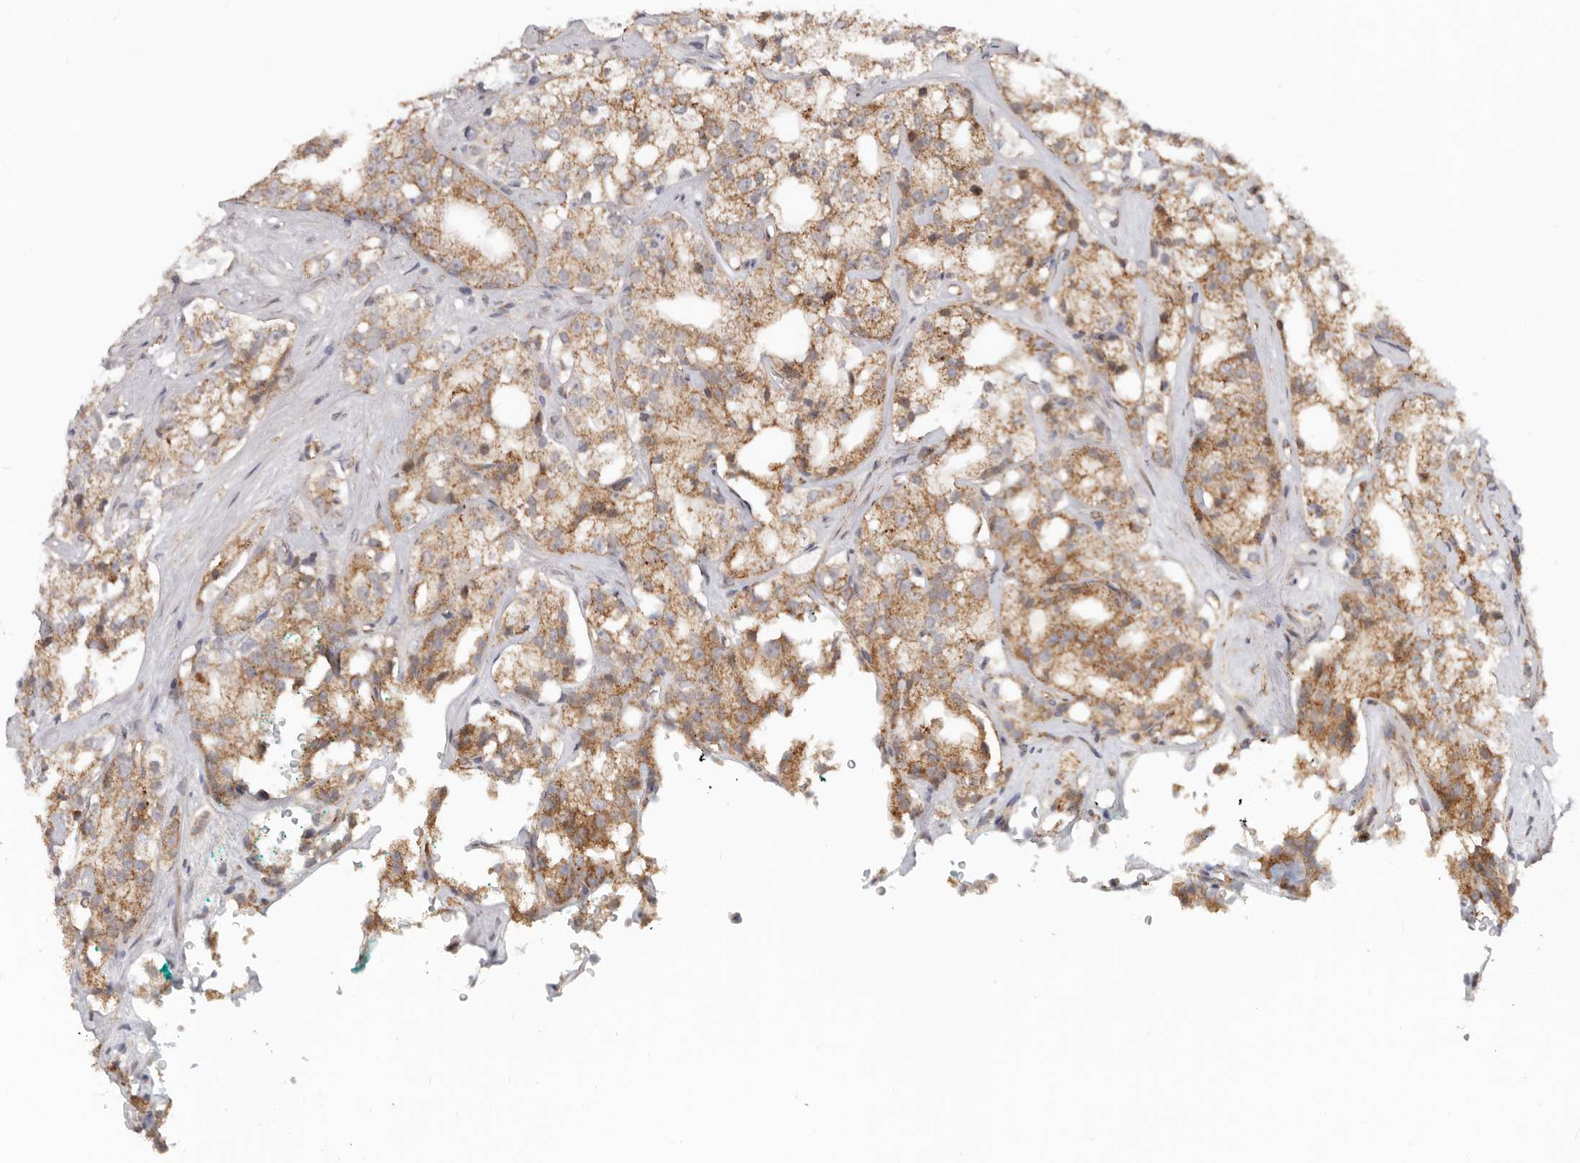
{"staining": {"intensity": "moderate", "quantity": ">75%", "location": "cytoplasmic/membranous"}, "tissue": "prostate cancer", "cell_type": "Tumor cells", "image_type": "cancer", "snomed": [{"axis": "morphology", "description": "Adenocarcinoma, High grade"}, {"axis": "topography", "description": "Prostate"}], "caption": "An immunohistochemistry micrograph of neoplastic tissue is shown. Protein staining in brown labels moderate cytoplasmic/membranous positivity in high-grade adenocarcinoma (prostate) within tumor cells.", "gene": "USP49", "patient": {"sex": "male", "age": 64}}